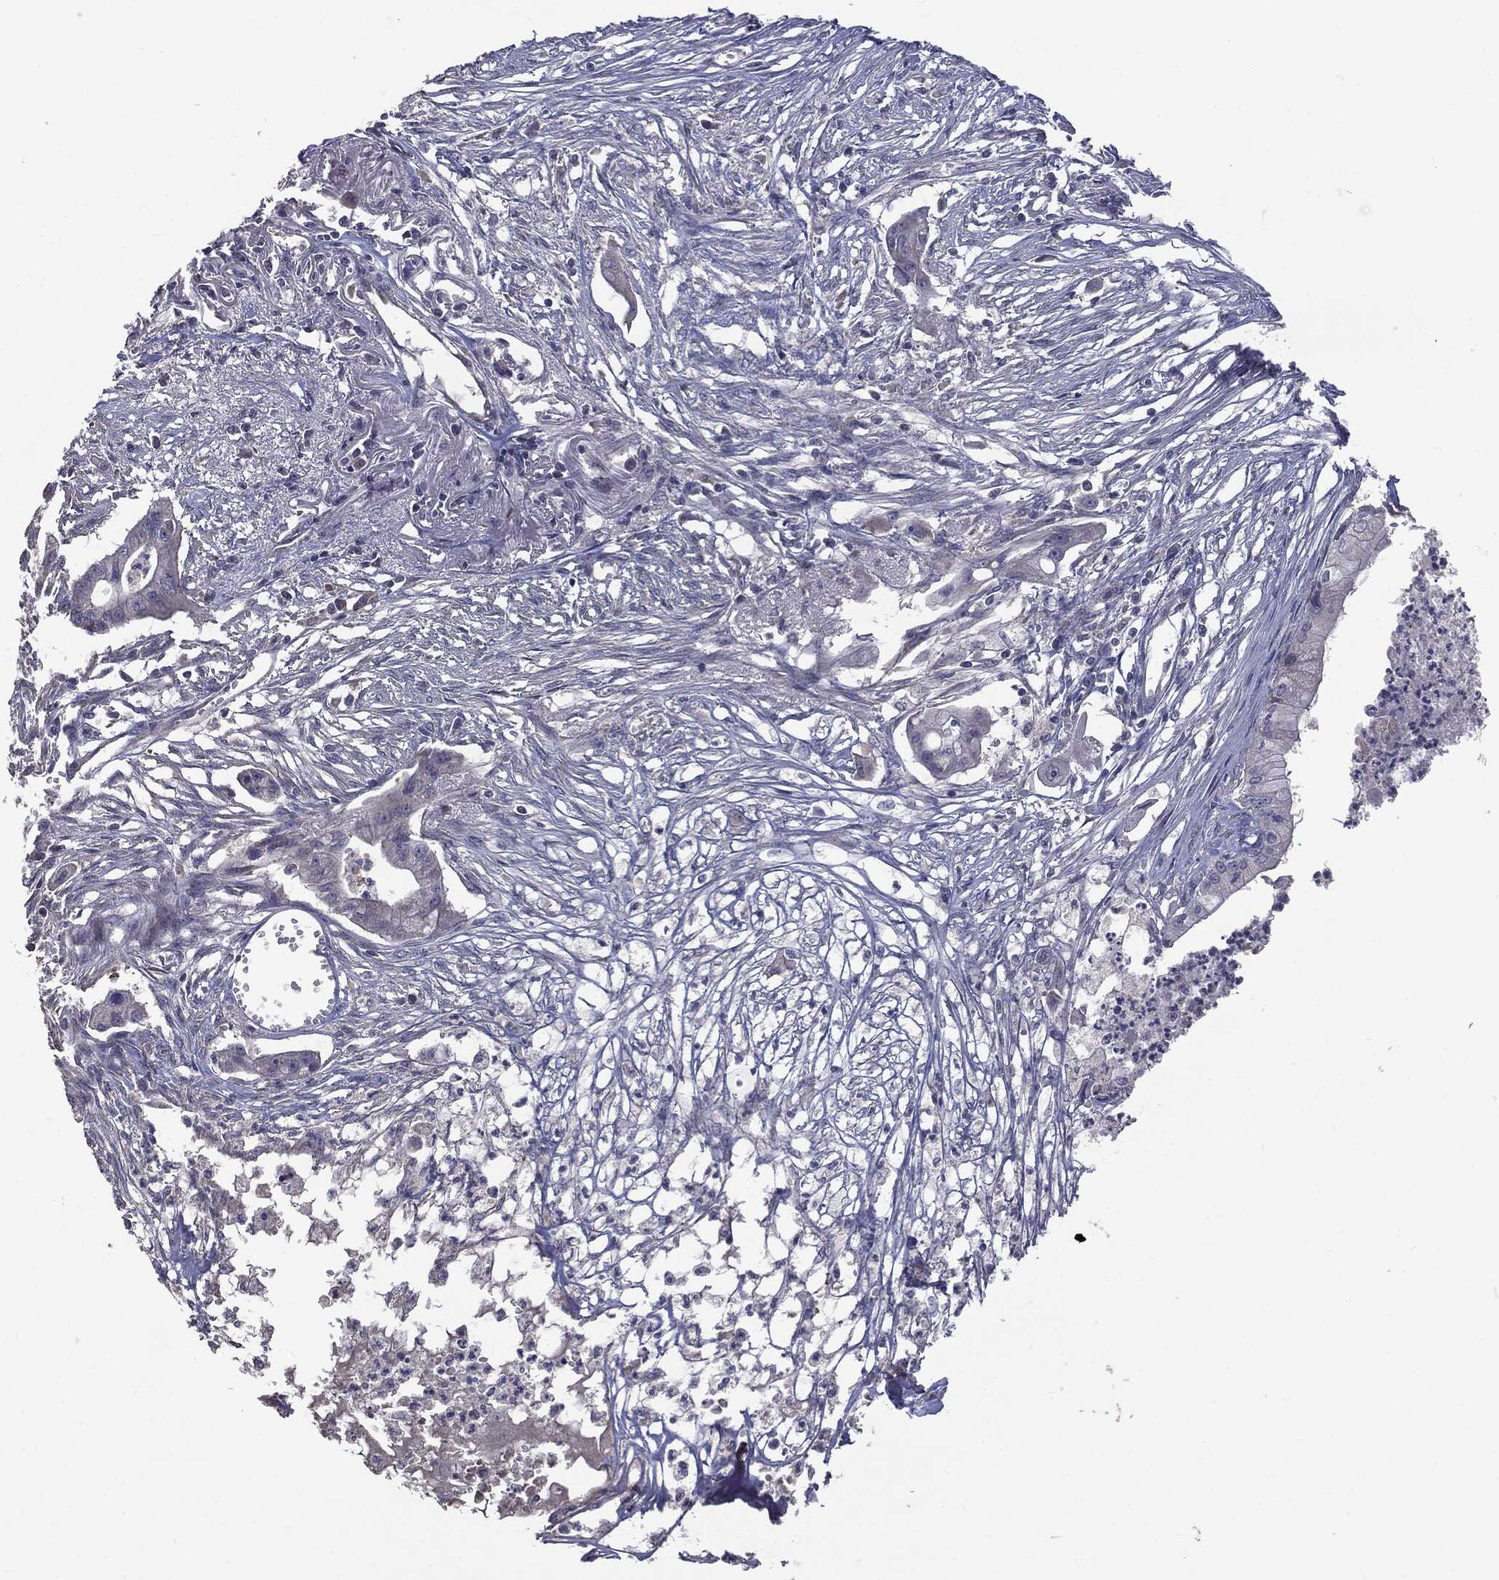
{"staining": {"intensity": "negative", "quantity": "none", "location": "none"}, "tissue": "pancreatic cancer", "cell_type": "Tumor cells", "image_type": "cancer", "snomed": [{"axis": "morphology", "description": "Normal tissue, NOS"}, {"axis": "morphology", "description": "Adenocarcinoma, NOS"}, {"axis": "topography", "description": "Pancreas"}], "caption": "Image shows no significant protein expression in tumor cells of adenocarcinoma (pancreatic). (DAB IHC with hematoxylin counter stain).", "gene": "MTOR", "patient": {"sex": "female", "age": 58}}